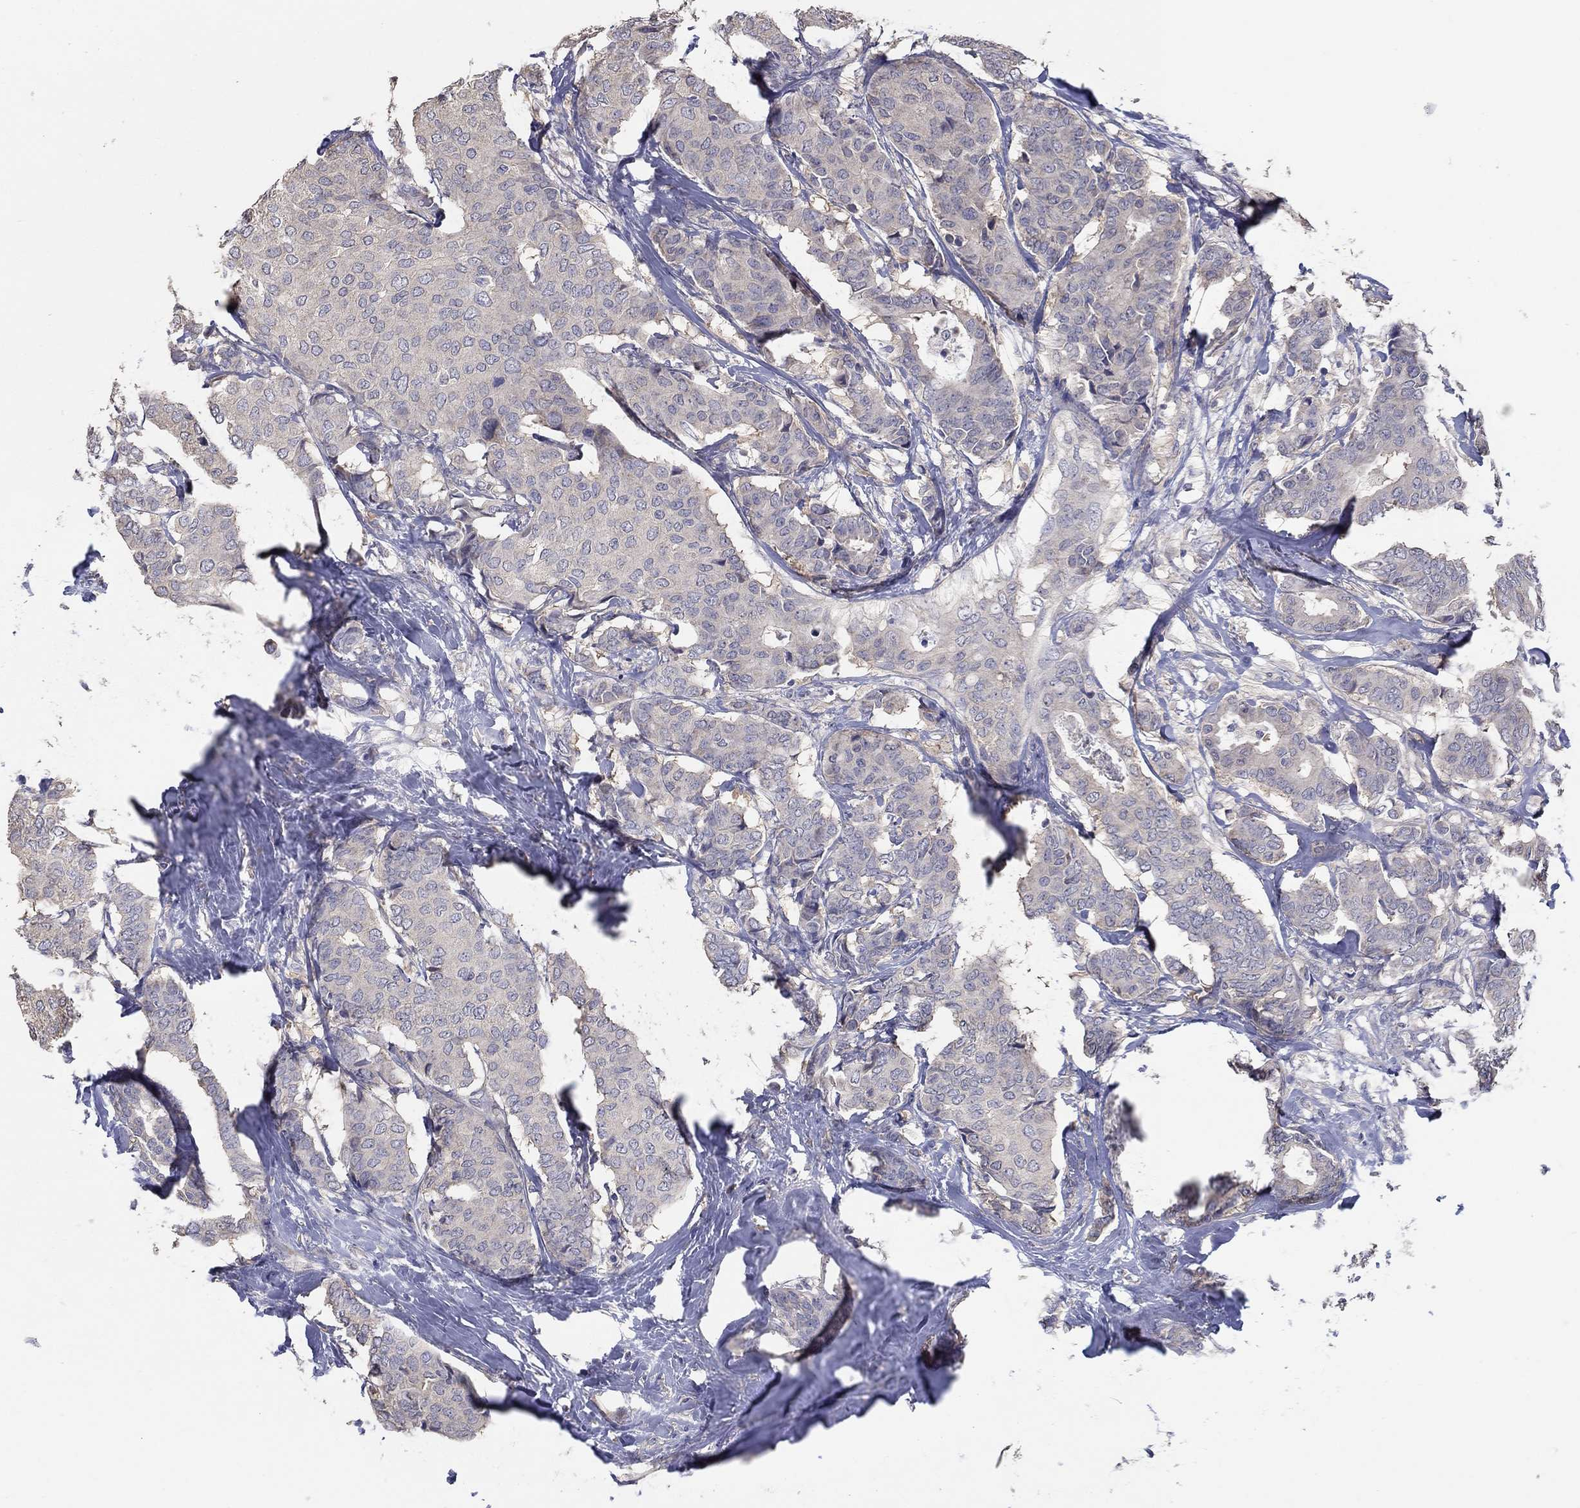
{"staining": {"intensity": "negative", "quantity": "none", "location": "none"}, "tissue": "breast cancer", "cell_type": "Tumor cells", "image_type": "cancer", "snomed": [{"axis": "morphology", "description": "Duct carcinoma"}, {"axis": "topography", "description": "Breast"}], "caption": "Immunohistochemistry image of breast cancer (infiltrating ductal carcinoma) stained for a protein (brown), which displays no staining in tumor cells. (DAB IHC with hematoxylin counter stain).", "gene": "DOCK3", "patient": {"sex": "female", "age": 75}}